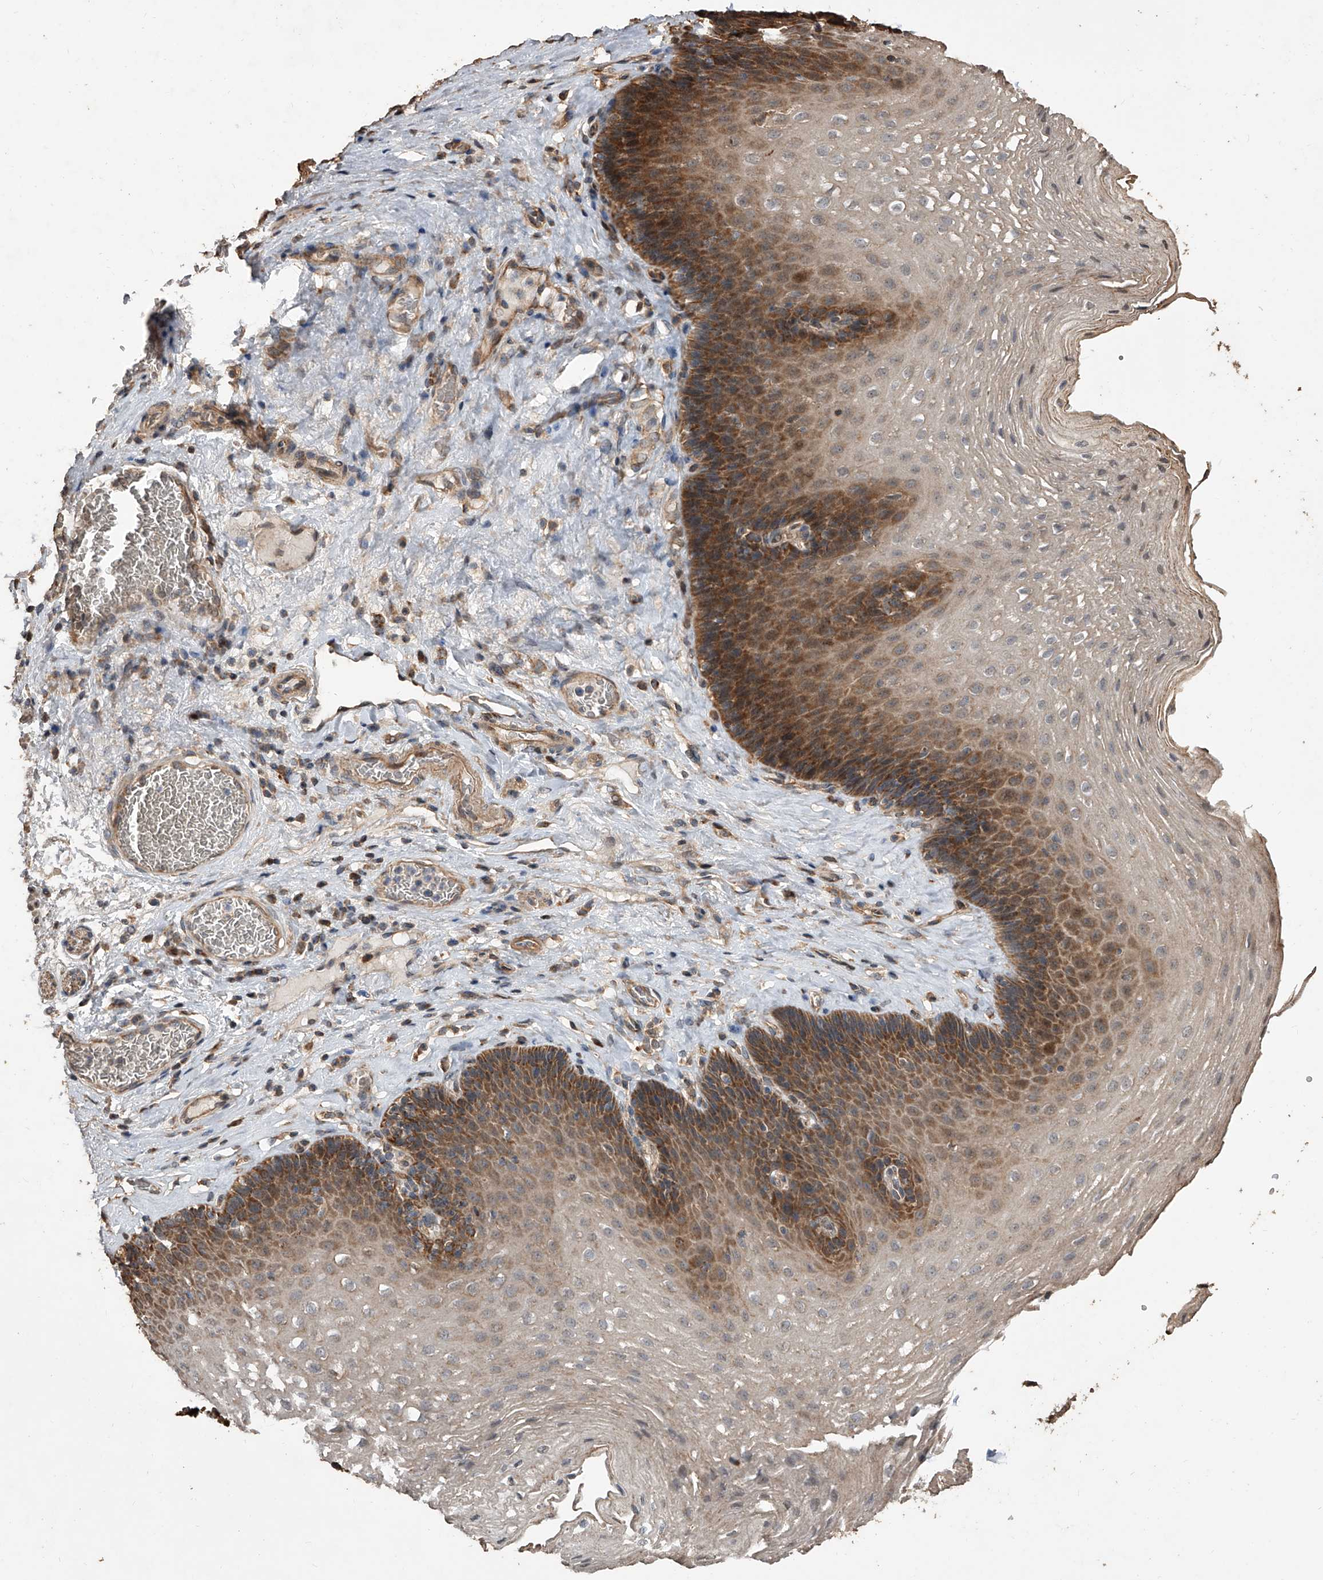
{"staining": {"intensity": "moderate", "quantity": "25%-75%", "location": "cytoplasmic/membranous"}, "tissue": "esophagus", "cell_type": "Squamous epithelial cells", "image_type": "normal", "snomed": [{"axis": "morphology", "description": "Normal tissue, NOS"}, {"axis": "topography", "description": "Esophagus"}], "caption": "The image shows immunohistochemical staining of benign esophagus. There is moderate cytoplasmic/membranous positivity is seen in approximately 25%-75% of squamous epithelial cells. The staining is performed using DAB brown chromogen to label protein expression. The nuclei are counter-stained blue using hematoxylin.", "gene": "LTV1", "patient": {"sex": "female", "age": 66}}